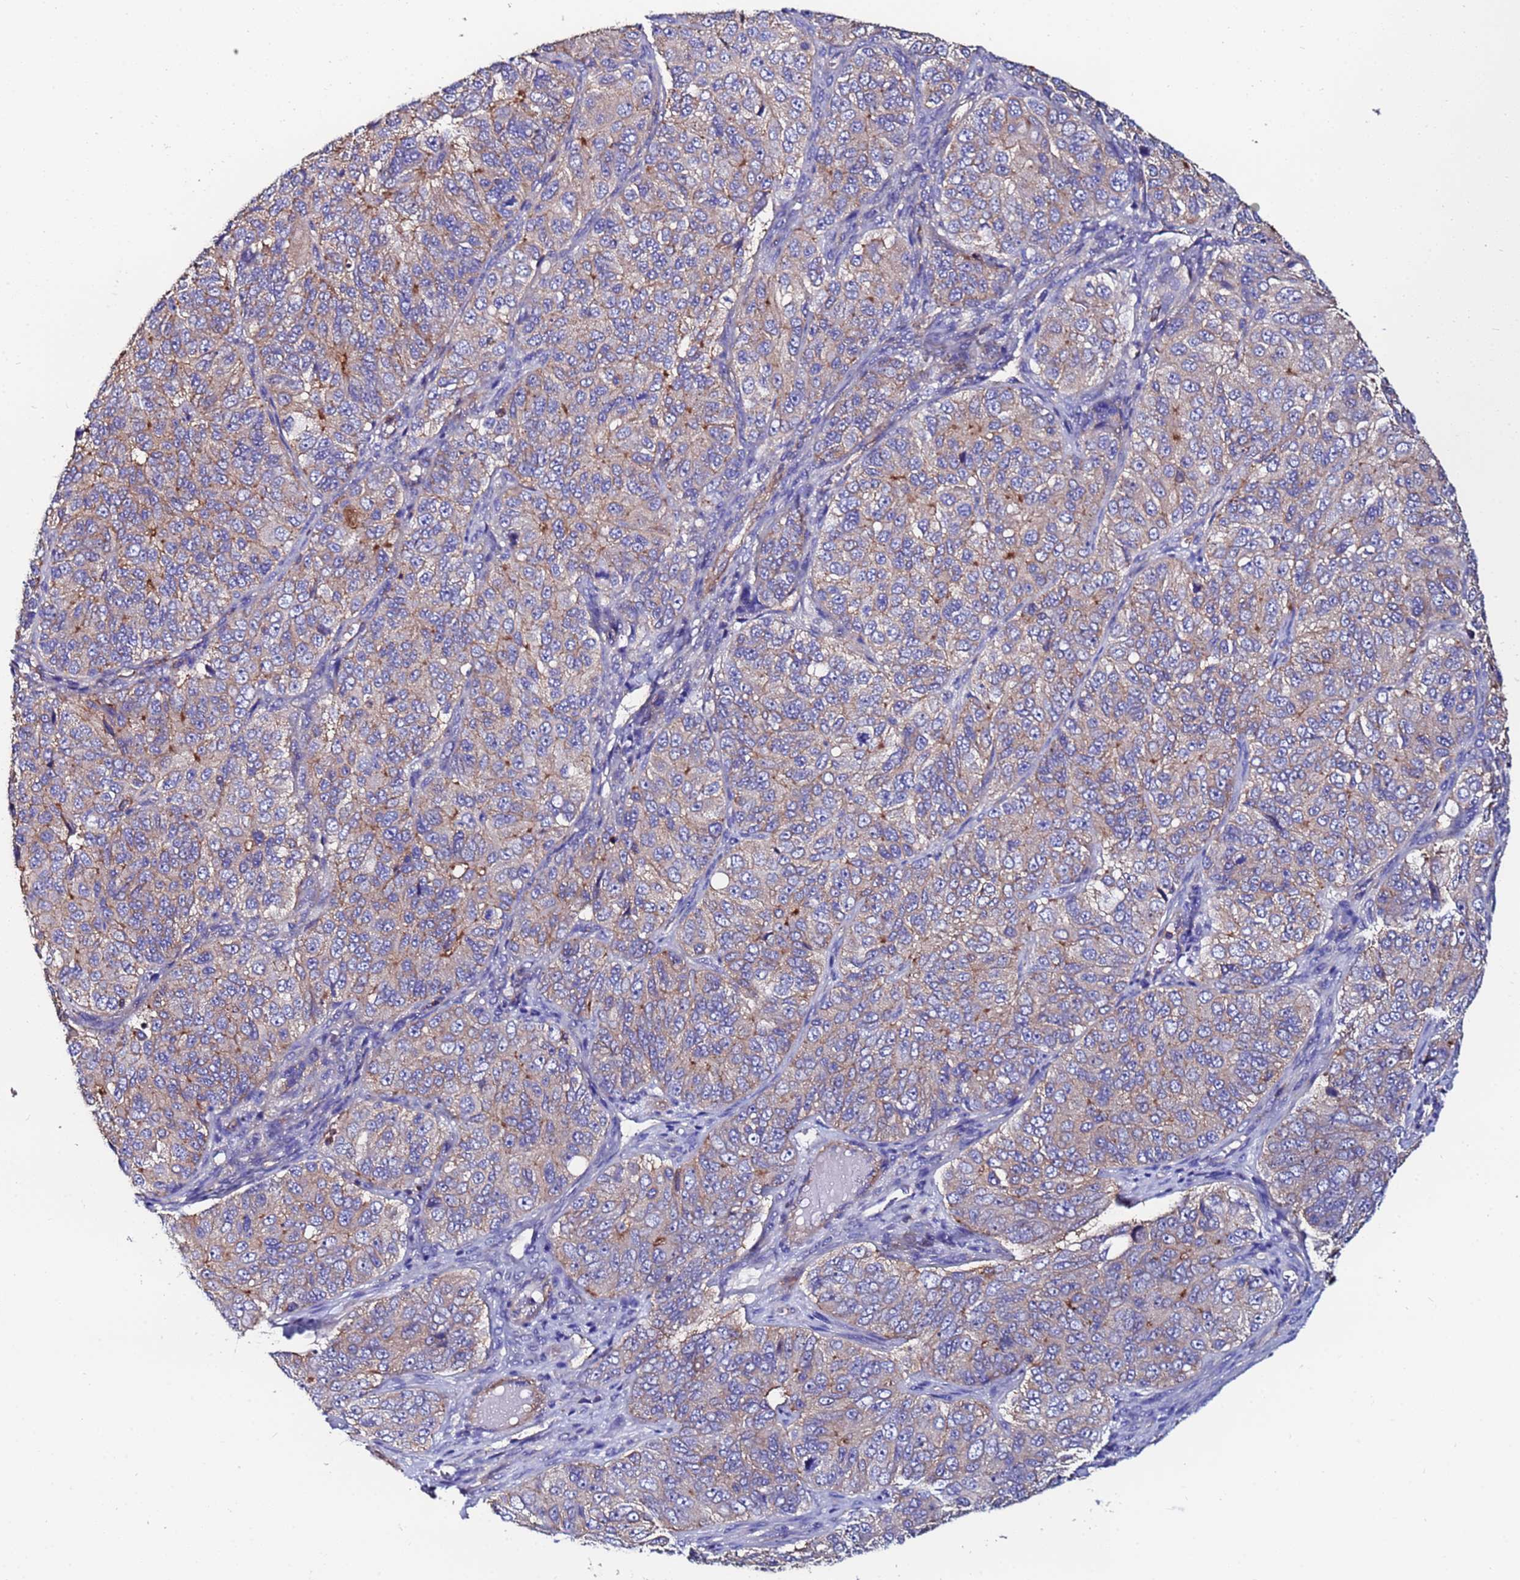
{"staining": {"intensity": "weak", "quantity": "25%-75%", "location": "cytoplasmic/membranous"}, "tissue": "ovarian cancer", "cell_type": "Tumor cells", "image_type": "cancer", "snomed": [{"axis": "morphology", "description": "Carcinoma, endometroid"}, {"axis": "topography", "description": "Ovary"}], "caption": "Ovarian endometroid carcinoma stained for a protein (brown) exhibits weak cytoplasmic/membranous positive expression in about 25%-75% of tumor cells.", "gene": "POTEE", "patient": {"sex": "female", "age": 51}}